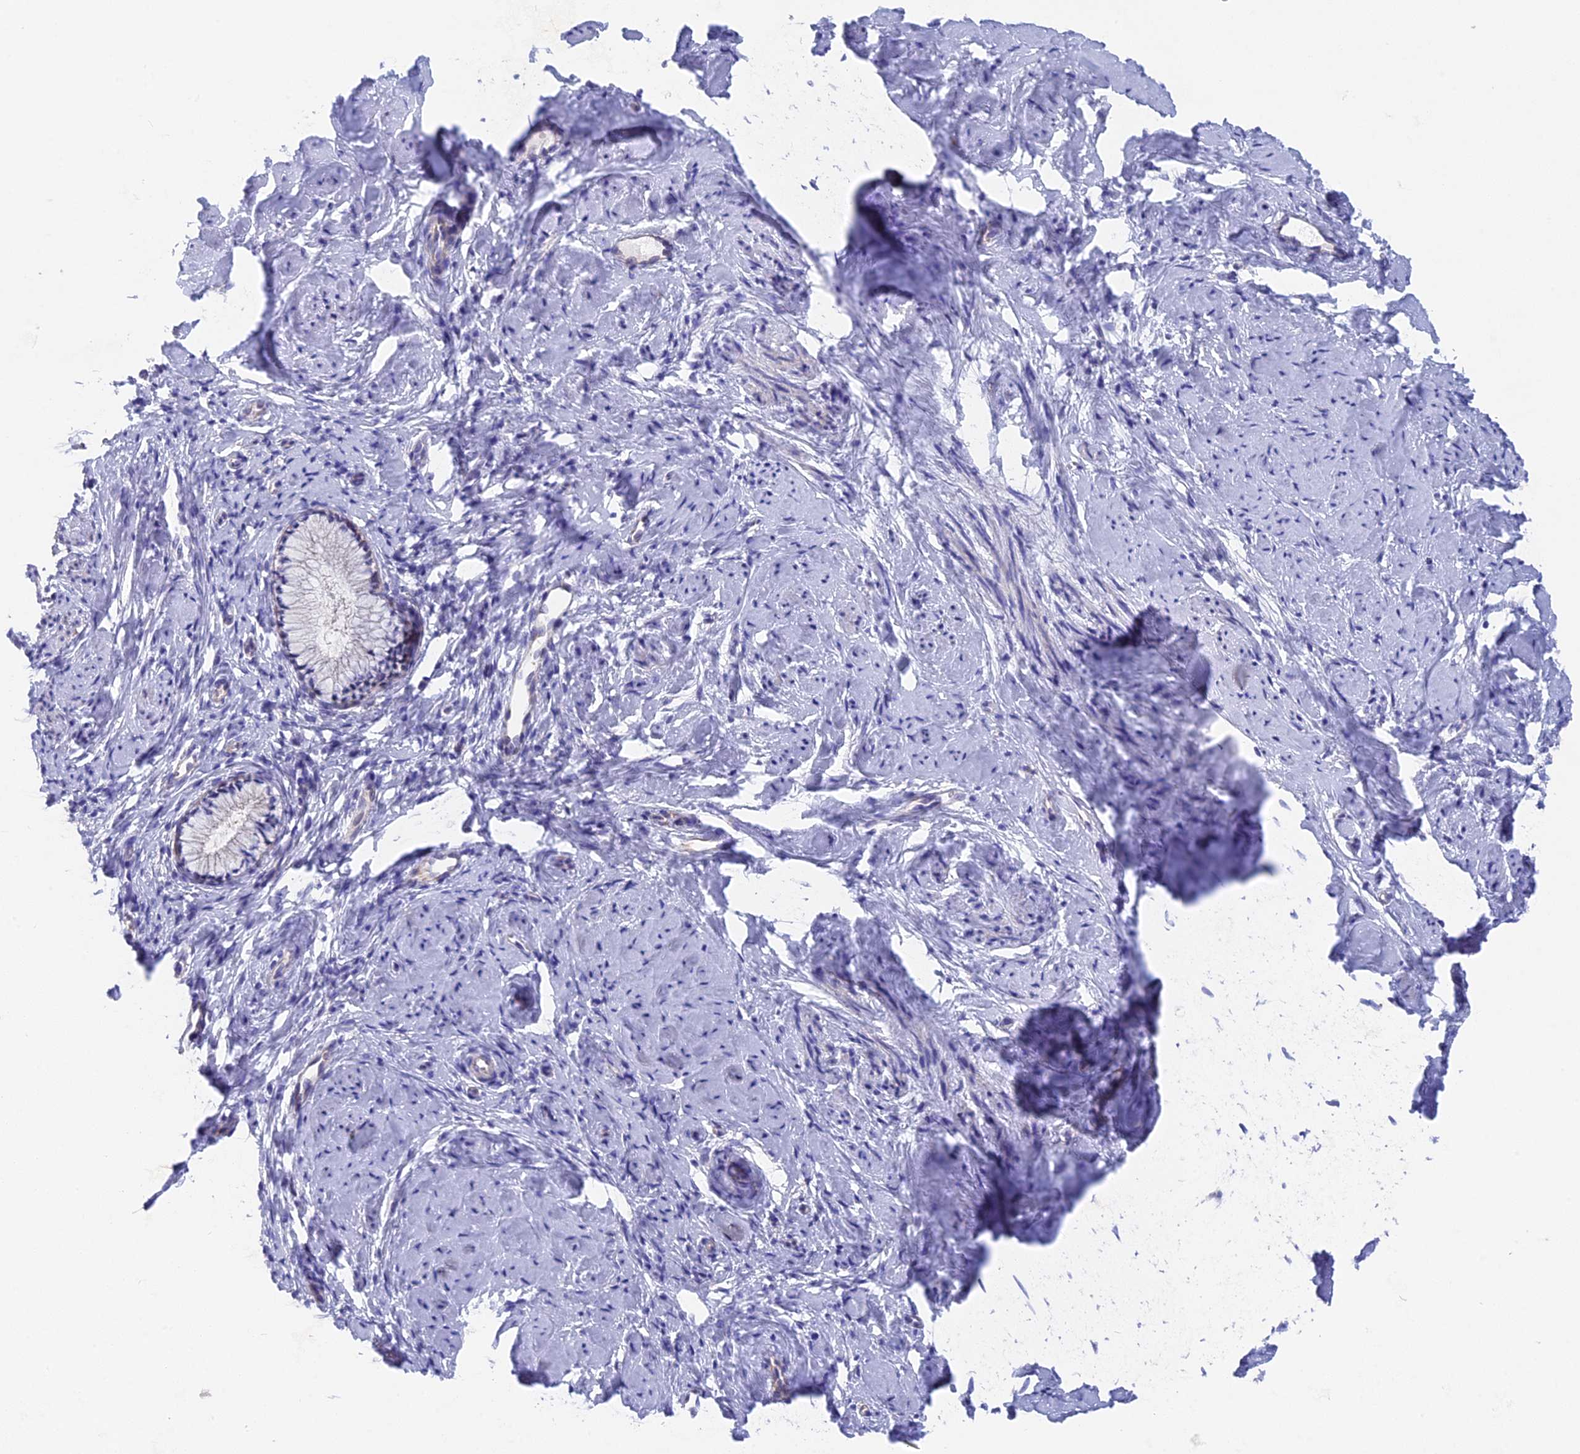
{"staining": {"intensity": "weak", "quantity": ">75%", "location": "cytoplasmic/membranous"}, "tissue": "cervix", "cell_type": "Glandular cells", "image_type": "normal", "snomed": [{"axis": "morphology", "description": "Normal tissue, NOS"}, {"axis": "topography", "description": "Cervix"}], "caption": "Immunohistochemical staining of benign cervix exhibits low levels of weak cytoplasmic/membranous expression in approximately >75% of glandular cells.", "gene": "AK4P3", "patient": {"sex": "female", "age": 57}}